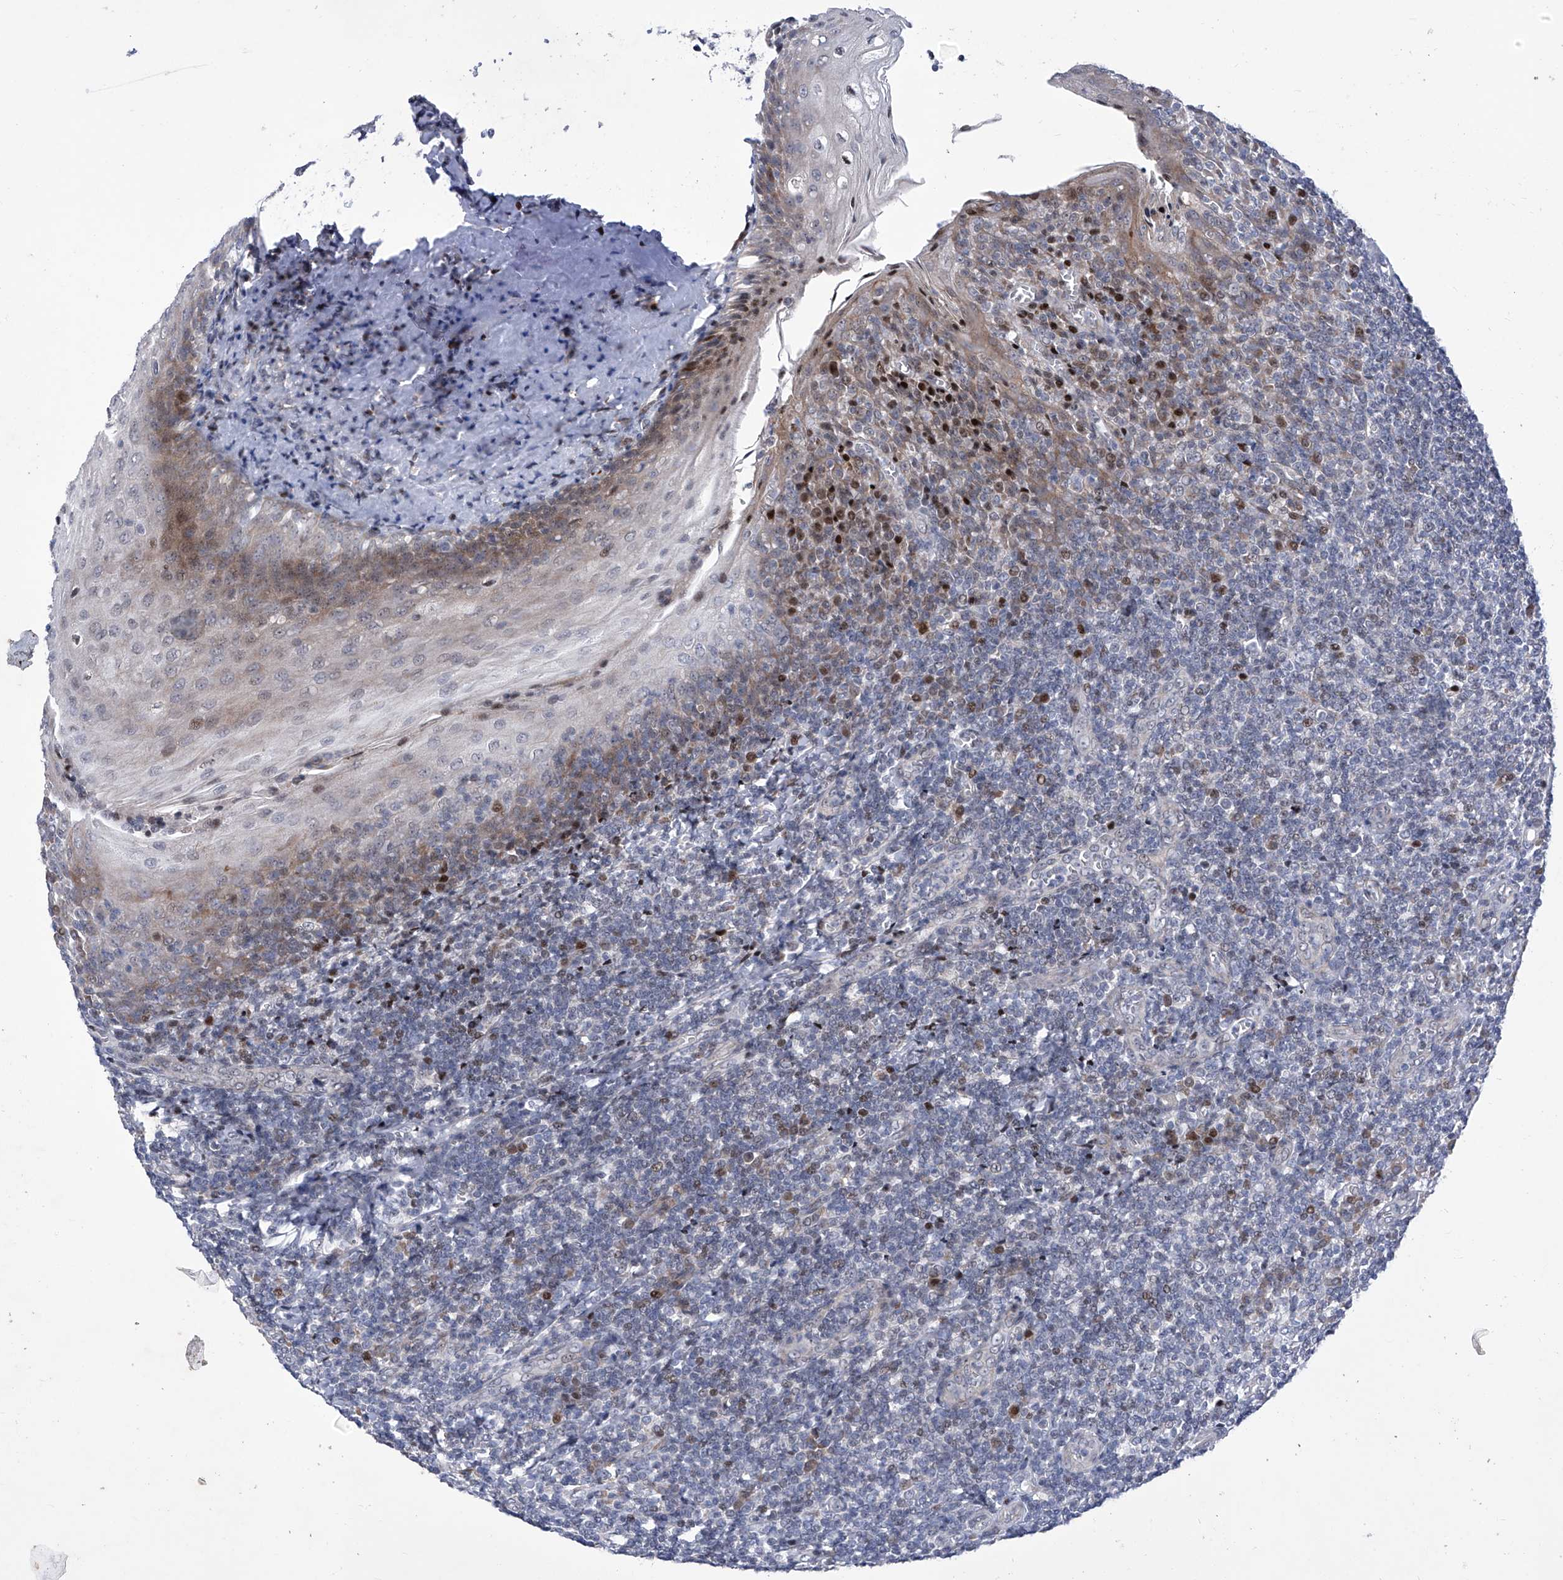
{"staining": {"intensity": "weak", "quantity": "<25%", "location": "nuclear"}, "tissue": "tonsil", "cell_type": "Germinal center cells", "image_type": "normal", "snomed": [{"axis": "morphology", "description": "Normal tissue, NOS"}, {"axis": "topography", "description": "Tonsil"}], "caption": "IHC micrograph of unremarkable tonsil: human tonsil stained with DAB reveals no significant protein expression in germinal center cells.", "gene": "NUFIP1", "patient": {"sex": "male", "age": 27}}